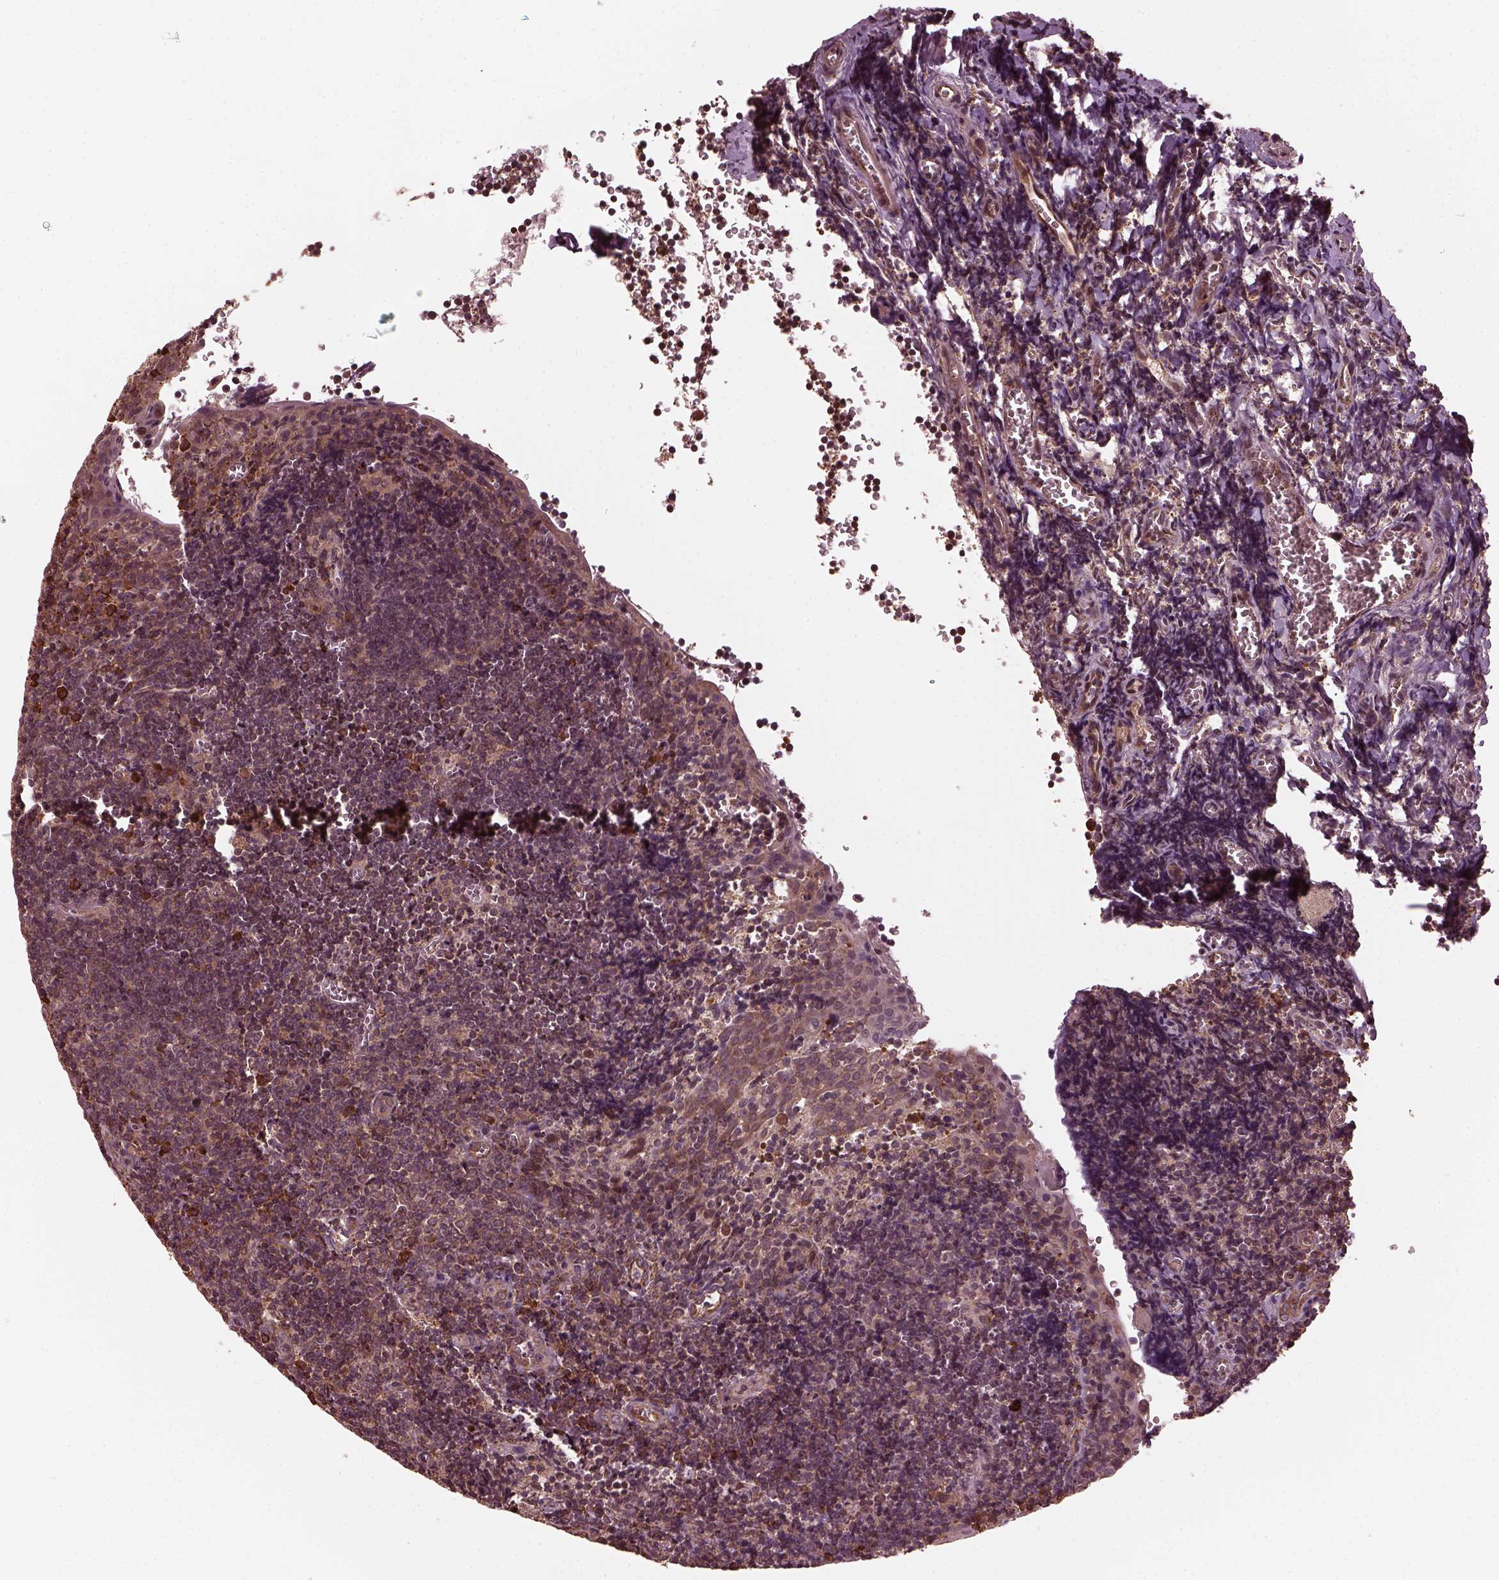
{"staining": {"intensity": "strong", "quantity": "<25%", "location": "cytoplasmic/membranous"}, "tissue": "tonsil", "cell_type": "Germinal center cells", "image_type": "normal", "snomed": [{"axis": "morphology", "description": "Normal tissue, NOS"}, {"axis": "morphology", "description": "Inflammation, NOS"}, {"axis": "topography", "description": "Tonsil"}], "caption": "Immunohistochemical staining of normal tonsil reveals strong cytoplasmic/membranous protein staining in about <25% of germinal center cells.", "gene": "ZNF292", "patient": {"sex": "female", "age": 31}}